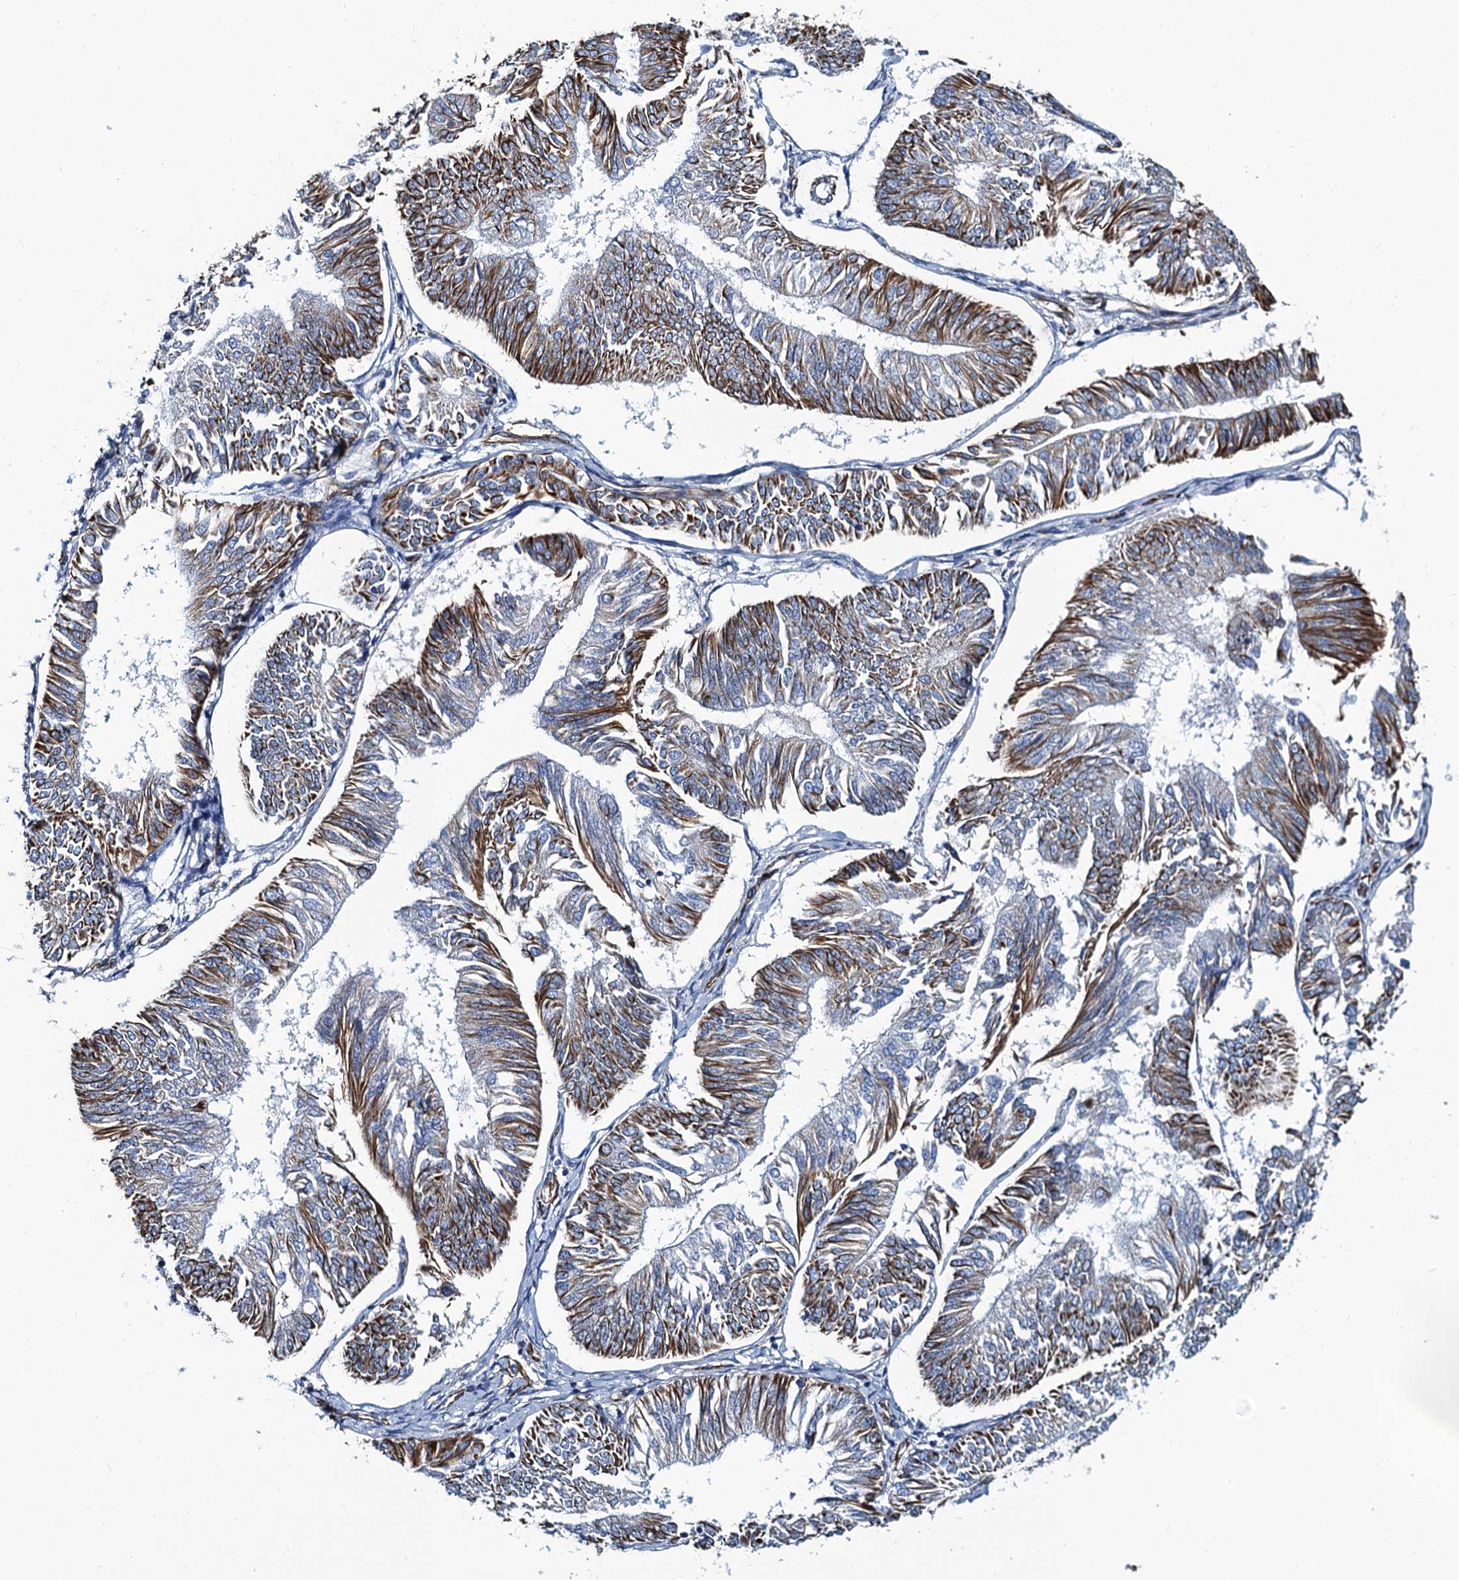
{"staining": {"intensity": "moderate", "quantity": ">75%", "location": "cytoplasmic/membranous"}, "tissue": "endometrial cancer", "cell_type": "Tumor cells", "image_type": "cancer", "snomed": [{"axis": "morphology", "description": "Adenocarcinoma, NOS"}, {"axis": "topography", "description": "Endometrium"}], "caption": "Immunohistochemistry (IHC) (DAB (3,3'-diaminobenzidine)) staining of endometrial cancer (adenocarcinoma) reveals moderate cytoplasmic/membranous protein staining in approximately >75% of tumor cells.", "gene": "PGM2", "patient": {"sex": "female", "age": 58}}